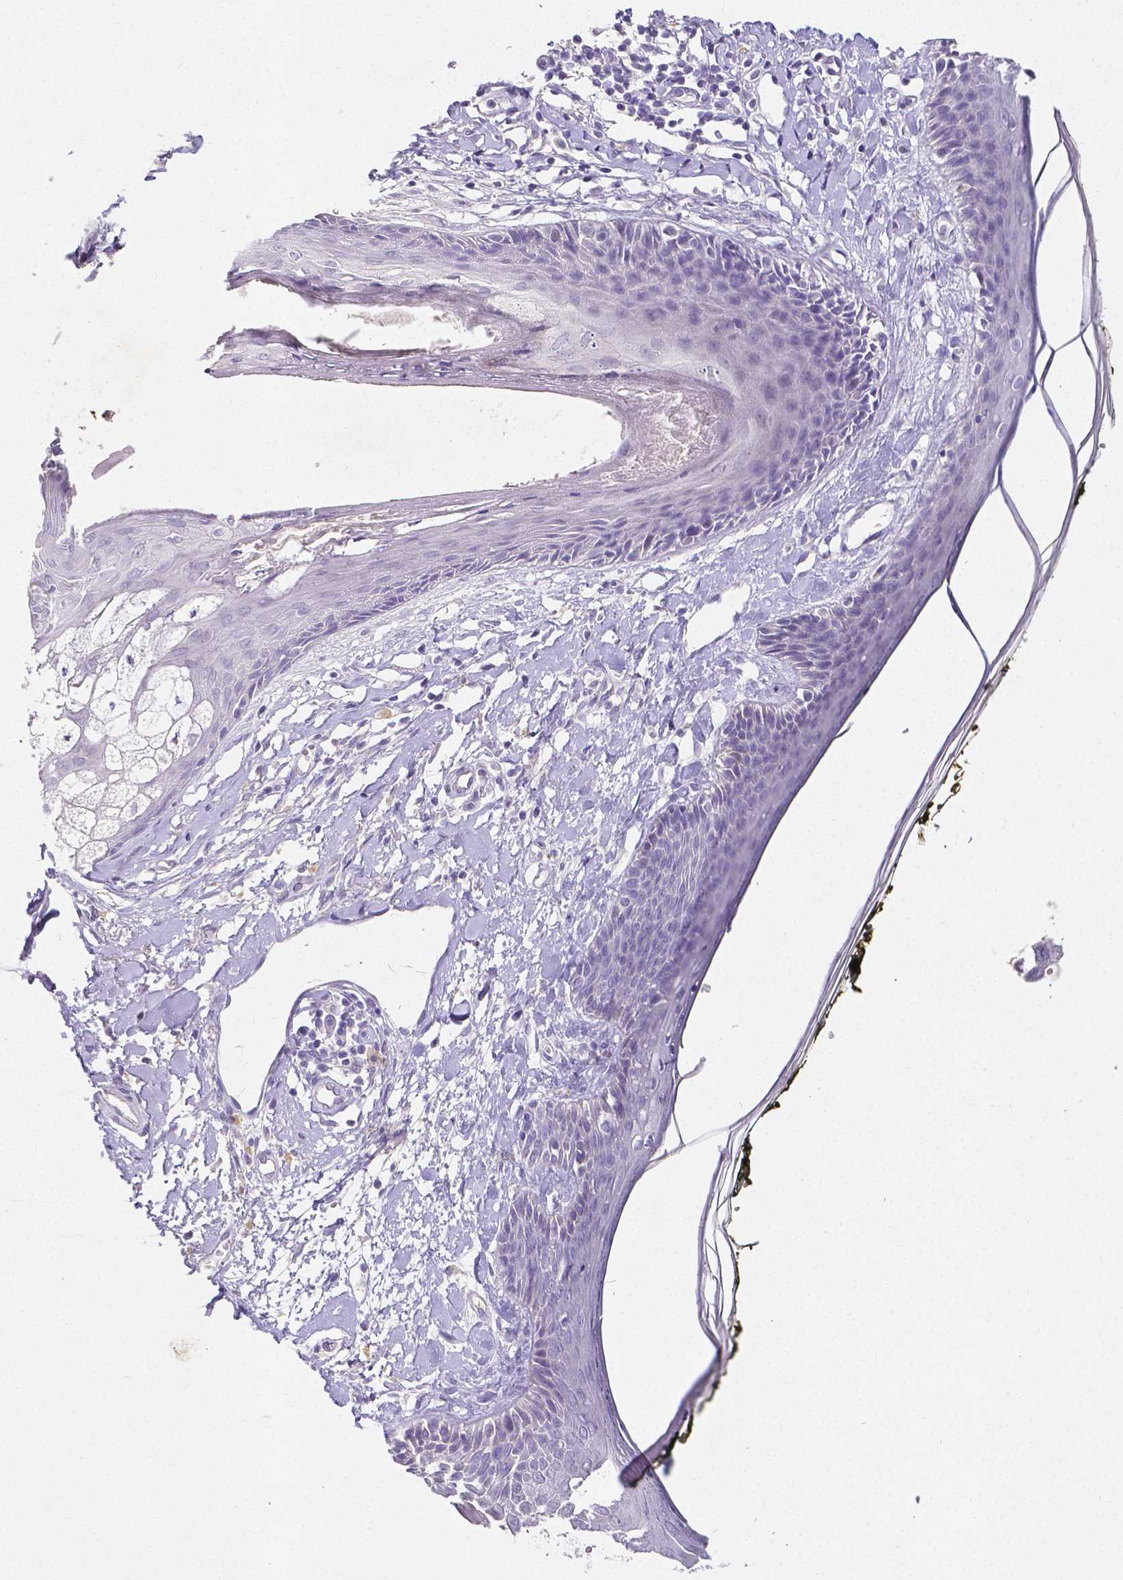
{"staining": {"intensity": "negative", "quantity": "none", "location": "none"}, "tissue": "skin", "cell_type": "Fibroblasts", "image_type": "normal", "snomed": [{"axis": "morphology", "description": "Normal tissue, NOS"}, {"axis": "topography", "description": "Skin"}], "caption": "DAB immunohistochemical staining of normal human skin reveals no significant expression in fibroblasts.", "gene": "SATB2", "patient": {"sex": "male", "age": 76}}